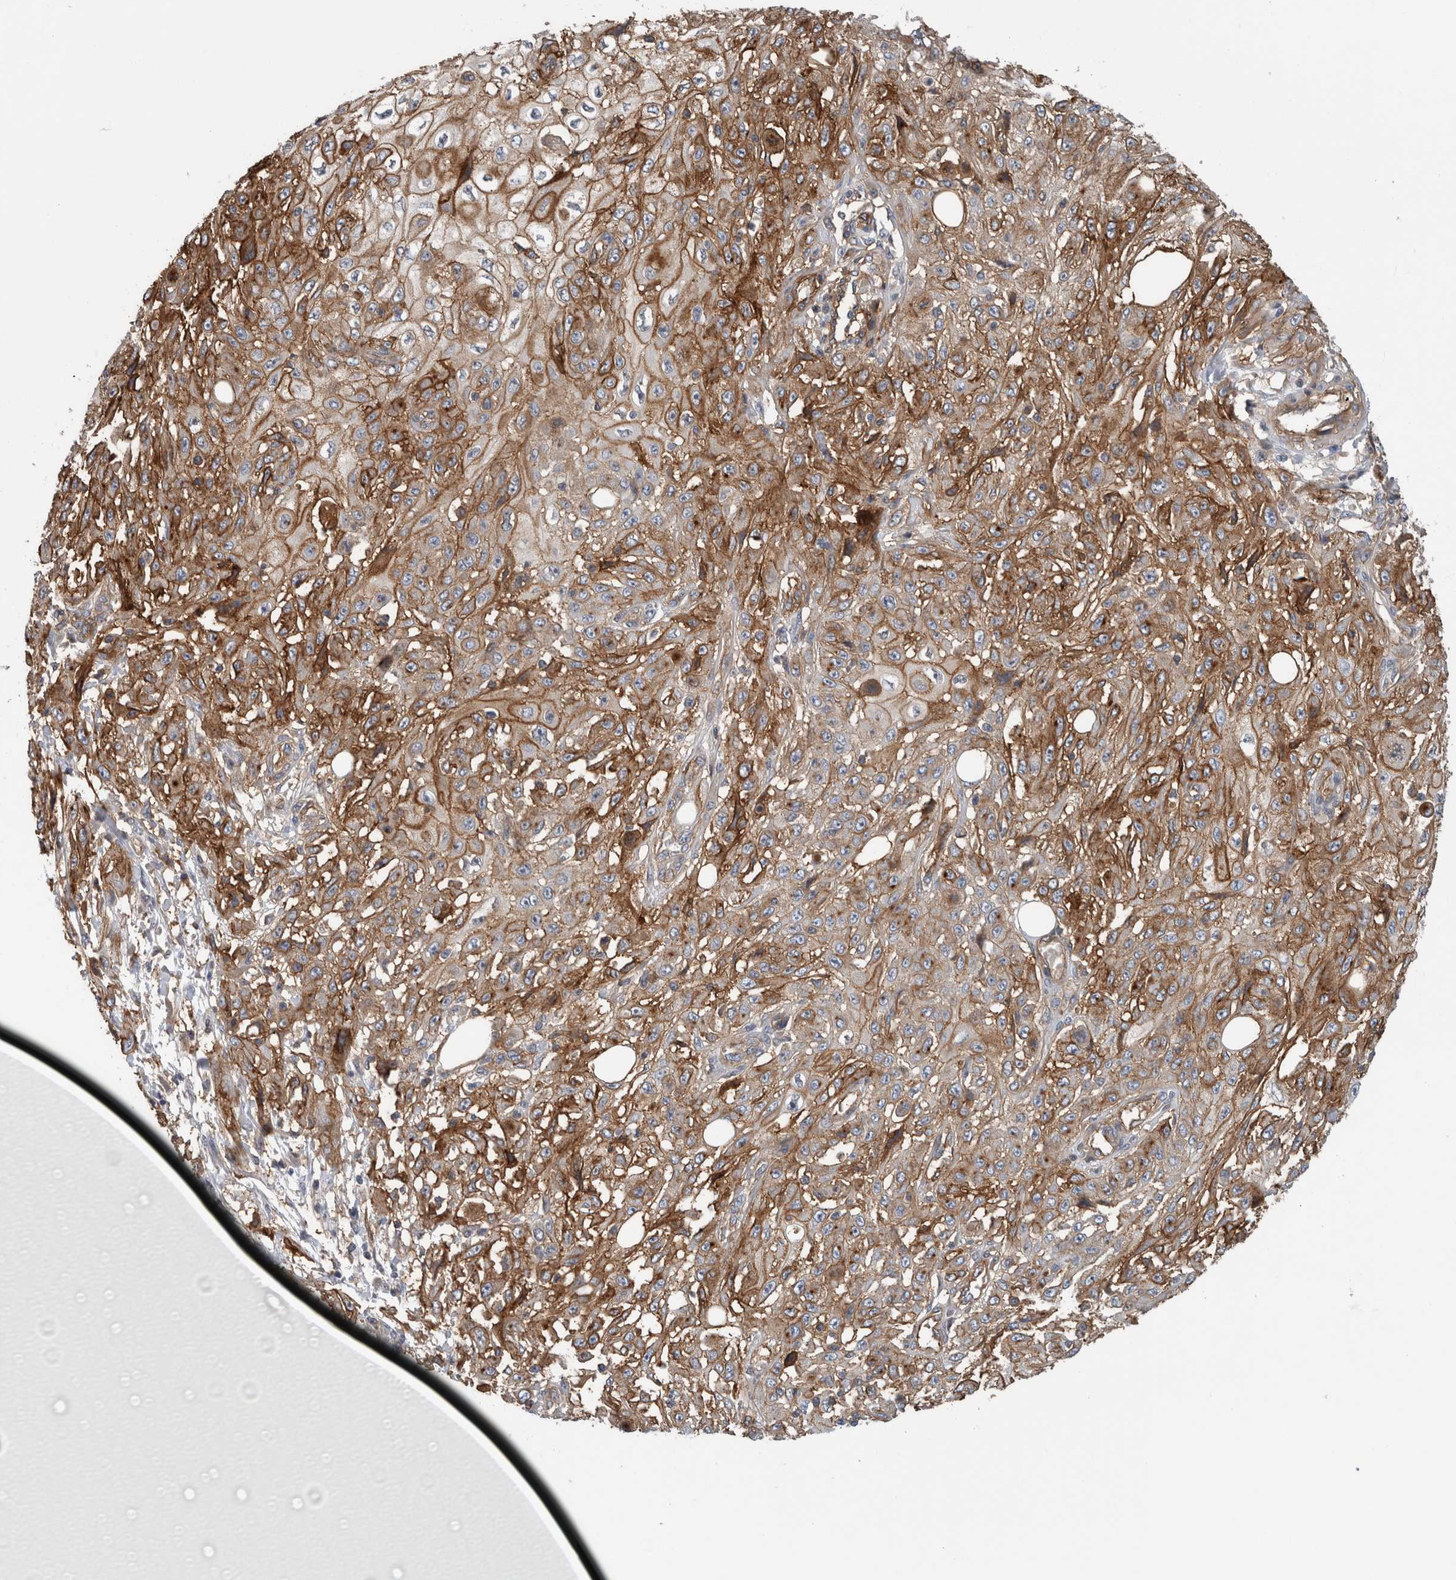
{"staining": {"intensity": "strong", "quantity": ">75%", "location": "cytoplasmic/membranous"}, "tissue": "skin cancer", "cell_type": "Tumor cells", "image_type": "cancer", "snomed": [{"axis": "morphology", "description": "Squamous cell carcinoma, NOS"}, {"axis": "morphology", "description": "Squamous cell carcinoma, metastatic, NOS"}, {"axis": "topography", "description": "Skin"}, {"axis": "topography", "description": "Lymph node"}], "caption": "Tumor cells show high levels of strong cytoplasmic/membranous staining in about >75% of cells in skin cancer. Using DAB (brown) and hematoxylin (blue) stains, captured at high magnification using brightfield microscopy.", "gene": "CD59", "patient": {"sex": "male", "age": 75}}